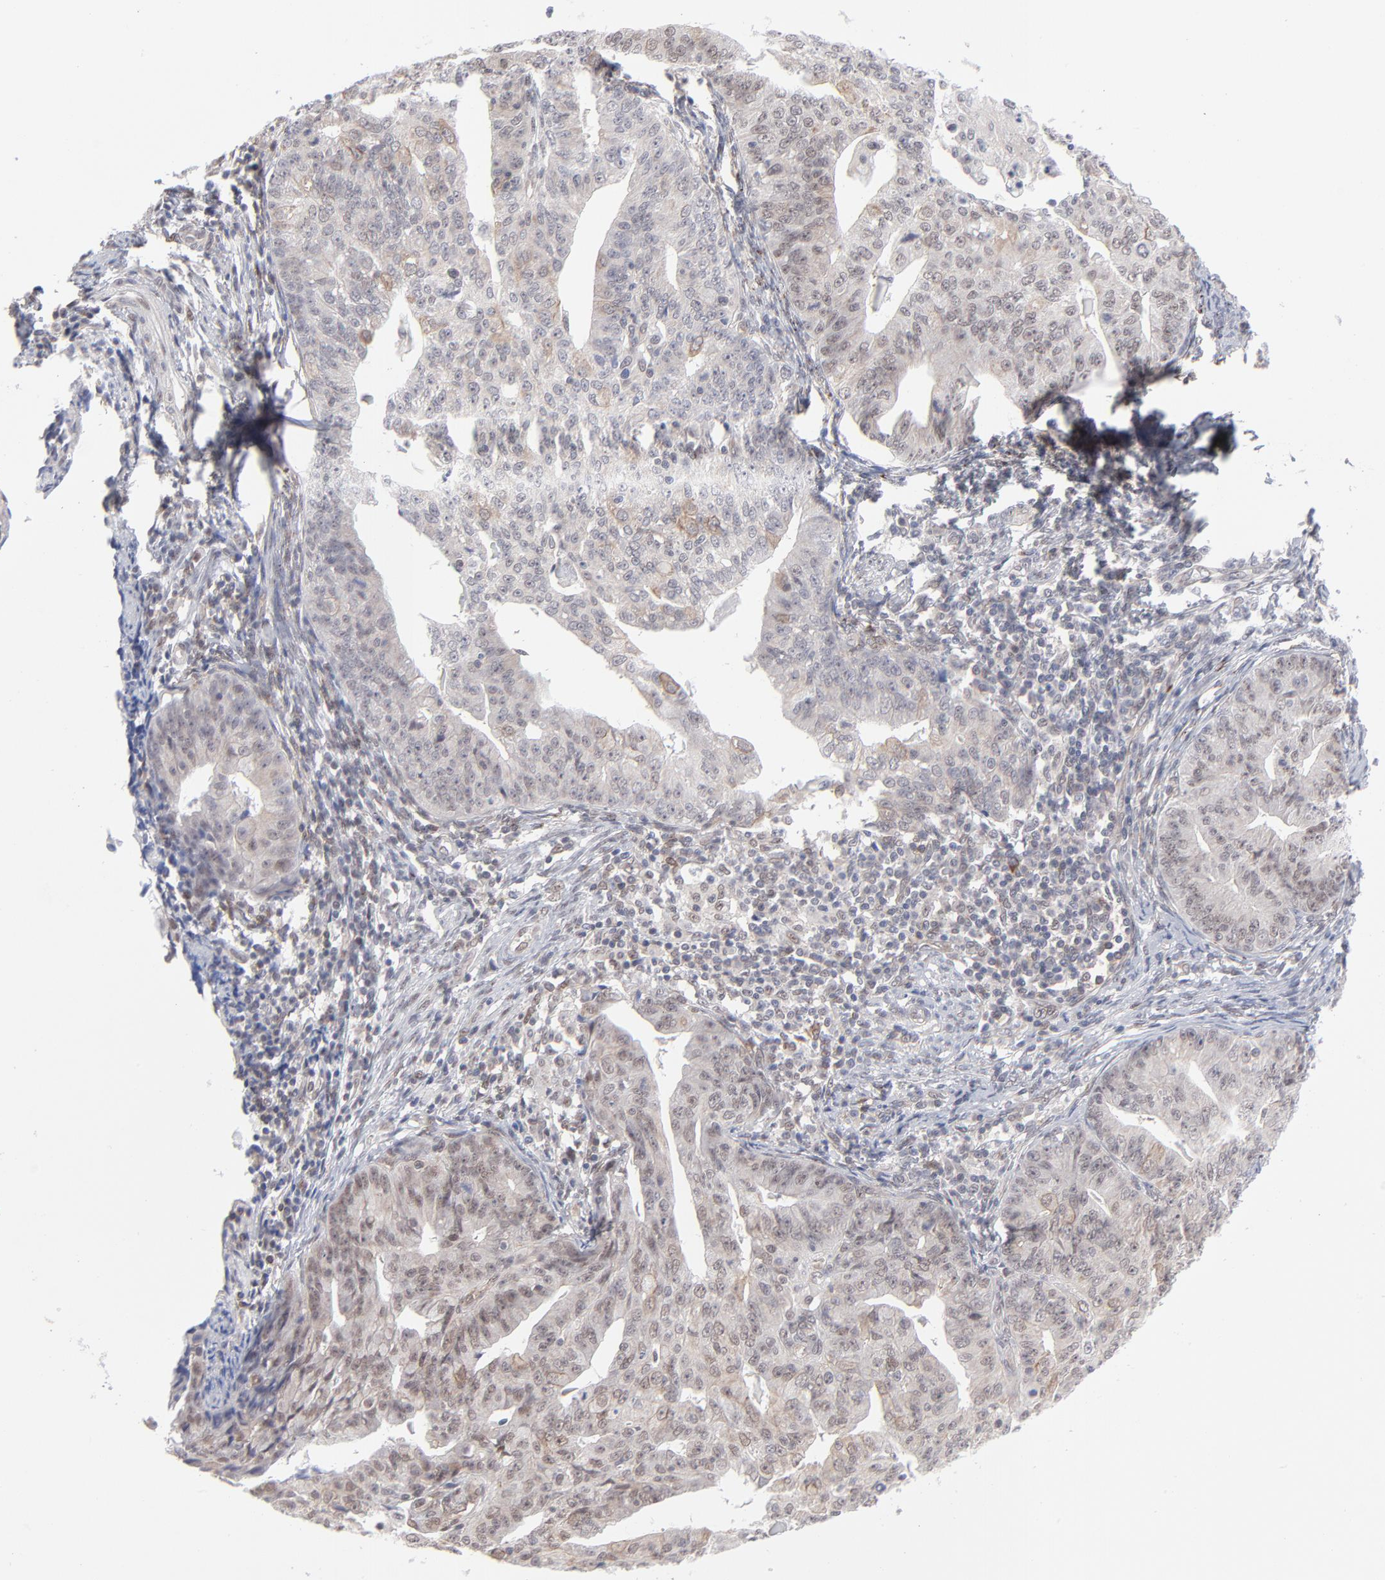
{"staining": {"intensity": "moderate", "quantity": "25%-75%", "location": "cytoplasmic/membranous,nuclear"}, "tissue": "endometrial cancer", "cell_type": "Tumor cells", "image_type": "cancer", "snomed": [{"axis": "morphology", "description": "Adenocarcinoma, NOS"}, {"axis": "topography", "description": "Endometrium"}], "caption": "Tumor cells exhibit medium levels of moderate cytoplasmic/membranous and nuclear positivity in approximately 25%-75% of cells in human endometrial cancer (adenocarcinoma). (brown staining indicates protein expression, while blue staining denotes nuclei).", "gene": "NBN", "patient": {"sex": "female", "age": 56}}